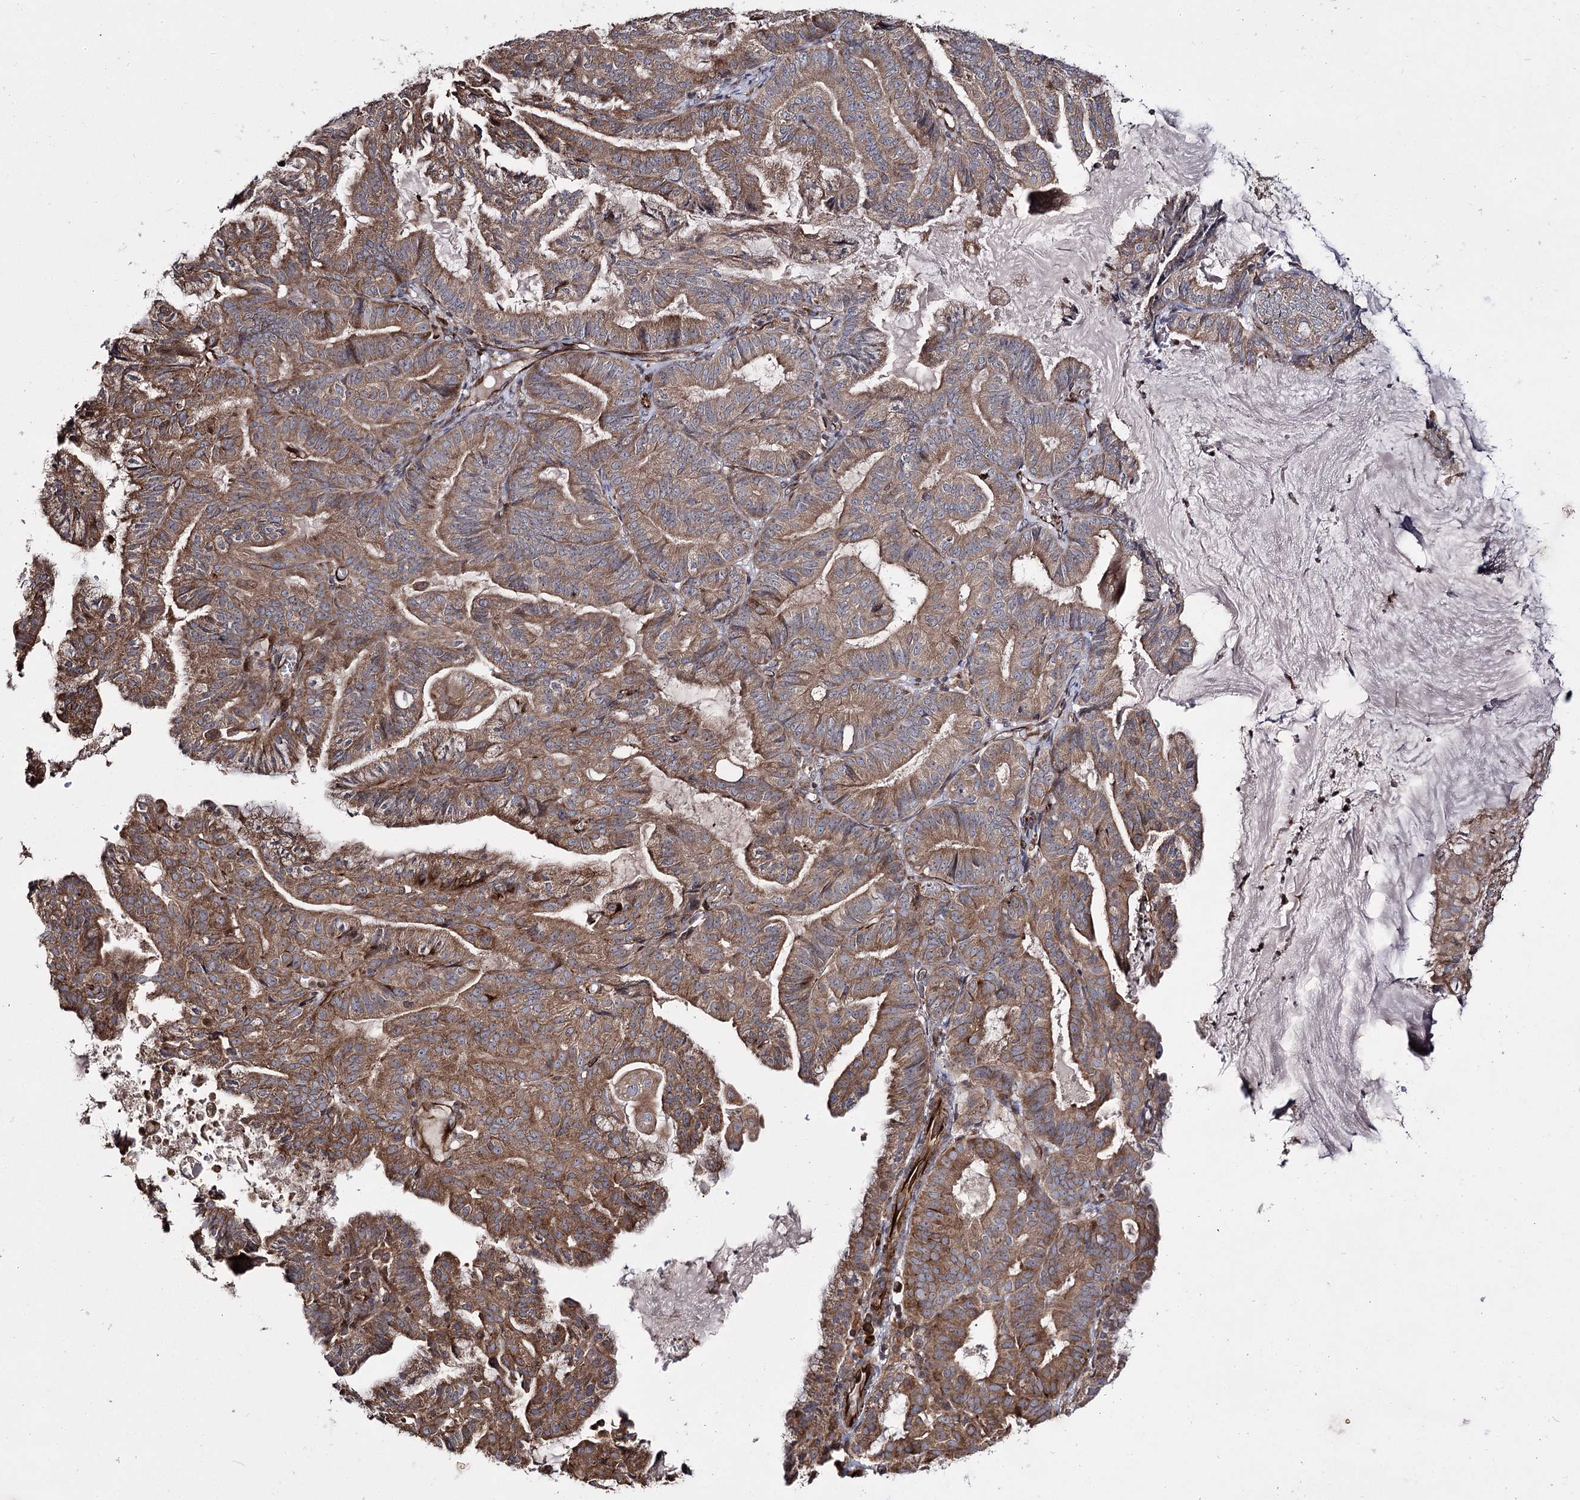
{"staining": {"intensity": "moderate", "quantity": ">75%", "location": "cytoplasmic/membranous"}, "tissue": "endometrial cancer", "cell_type": "Tumor cells", "image_type": "cancer", "snomed": [{"axis": "morphology", "description": "Adenocarcinoma, NOS"}, {"axis": "topography", "description": "Endometrium"}], "caption": "Immunohistochemistry micrograph of human endometrial cancer (adenocarcinoma) stained for a protein (brown), which exhibits medium levels of moderate cytoplasmic/membranous staining in about >75% of tumor cells.", "gene": "HECTD2", "patient": {"sex": "female", "age": 86}}